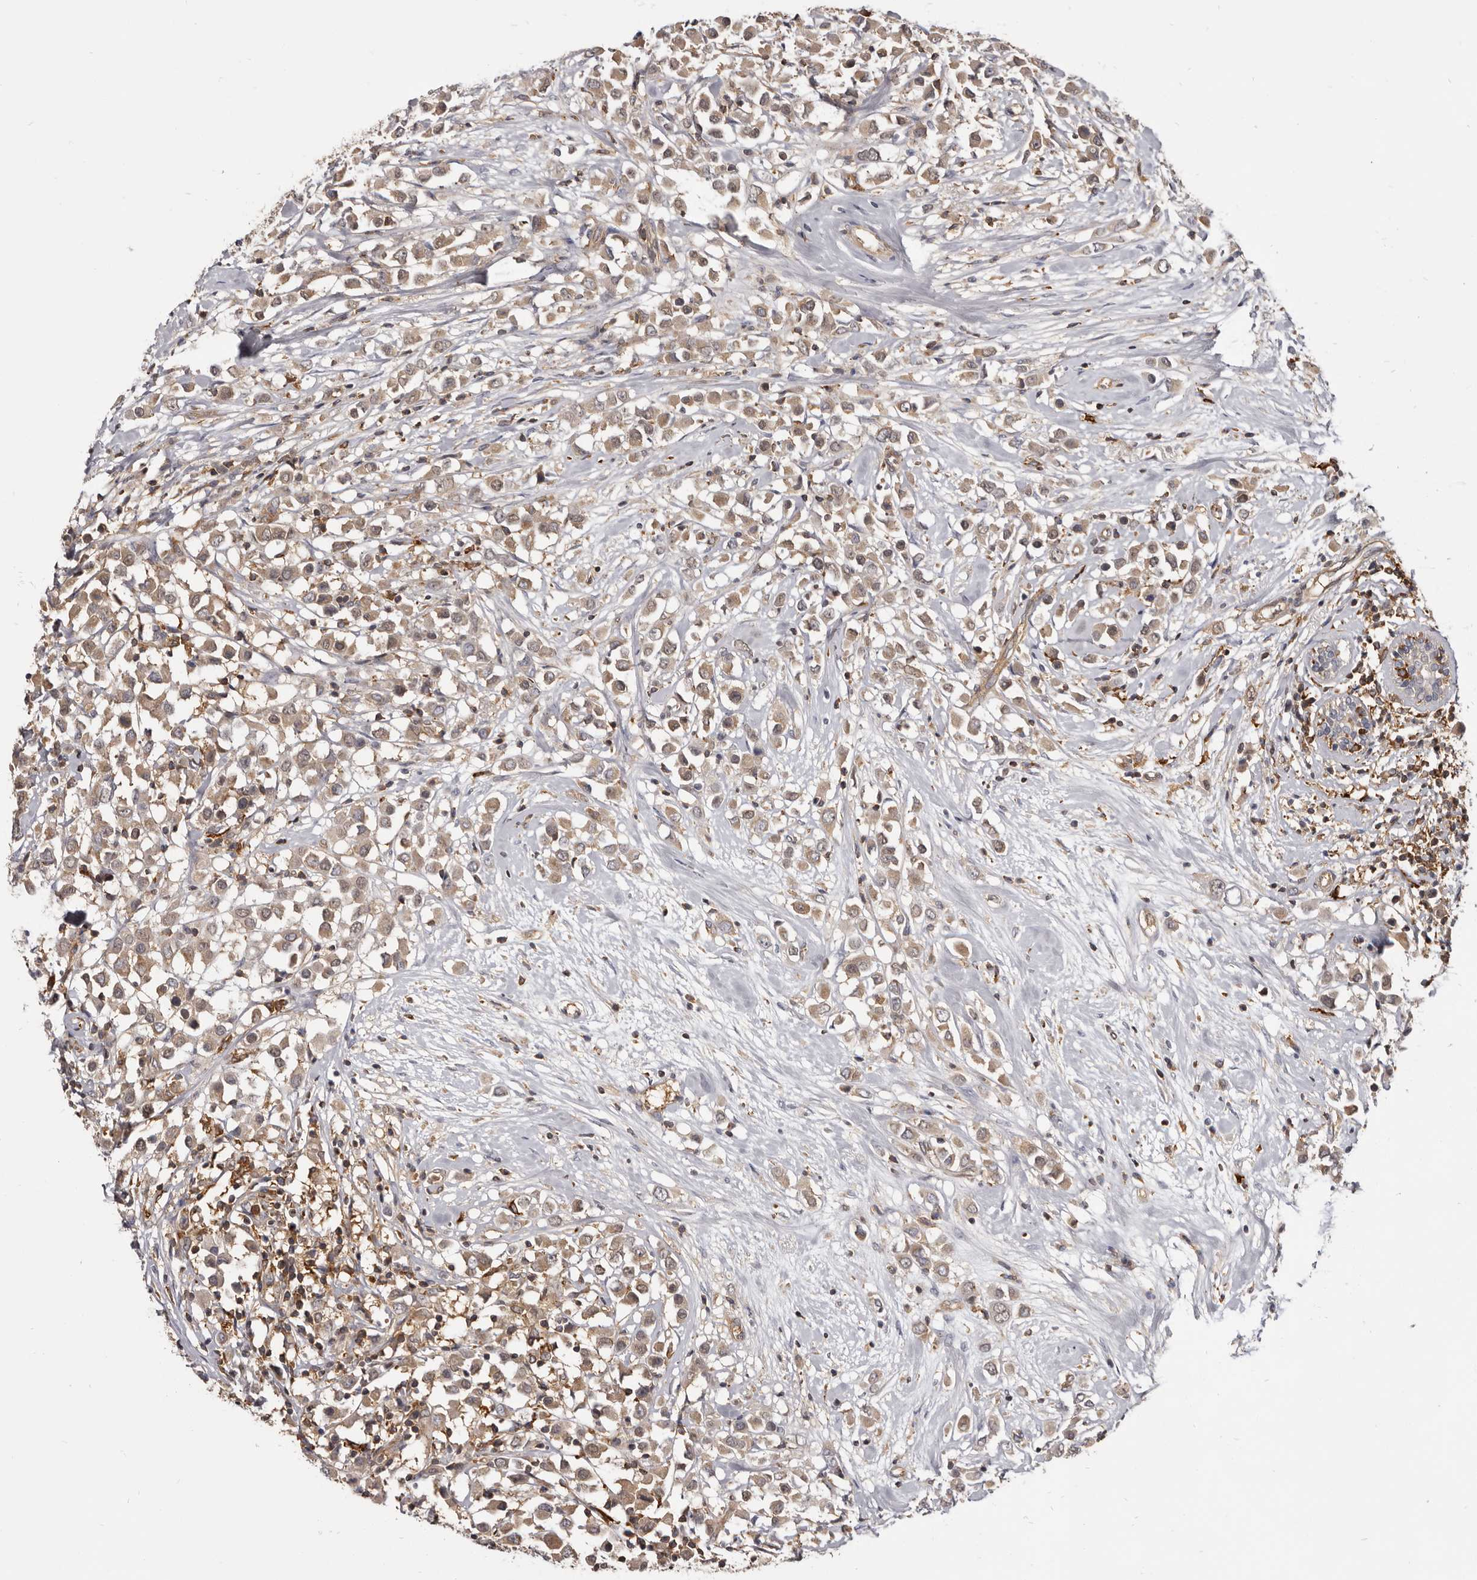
{"staining": {"intensity": "moderate", "quantity": ">75%", "location": "cytoplasmic/membranous"}, "tissue": "breast cancer", "cell_type": "Tumor cells", "image_type": "cancer", "snomed": [{"axis": "morphology", "description": "Duct carcinoma"}, {"axis": "topography", "description": "Breast"}], "caption": "The image shows staining of breast cancer, revealing moderate cytoplasmic/membranous protein expression (brown color) within tumor cells.", "gene": "CBL", "patient": {"sex": "female", "age": 61}}